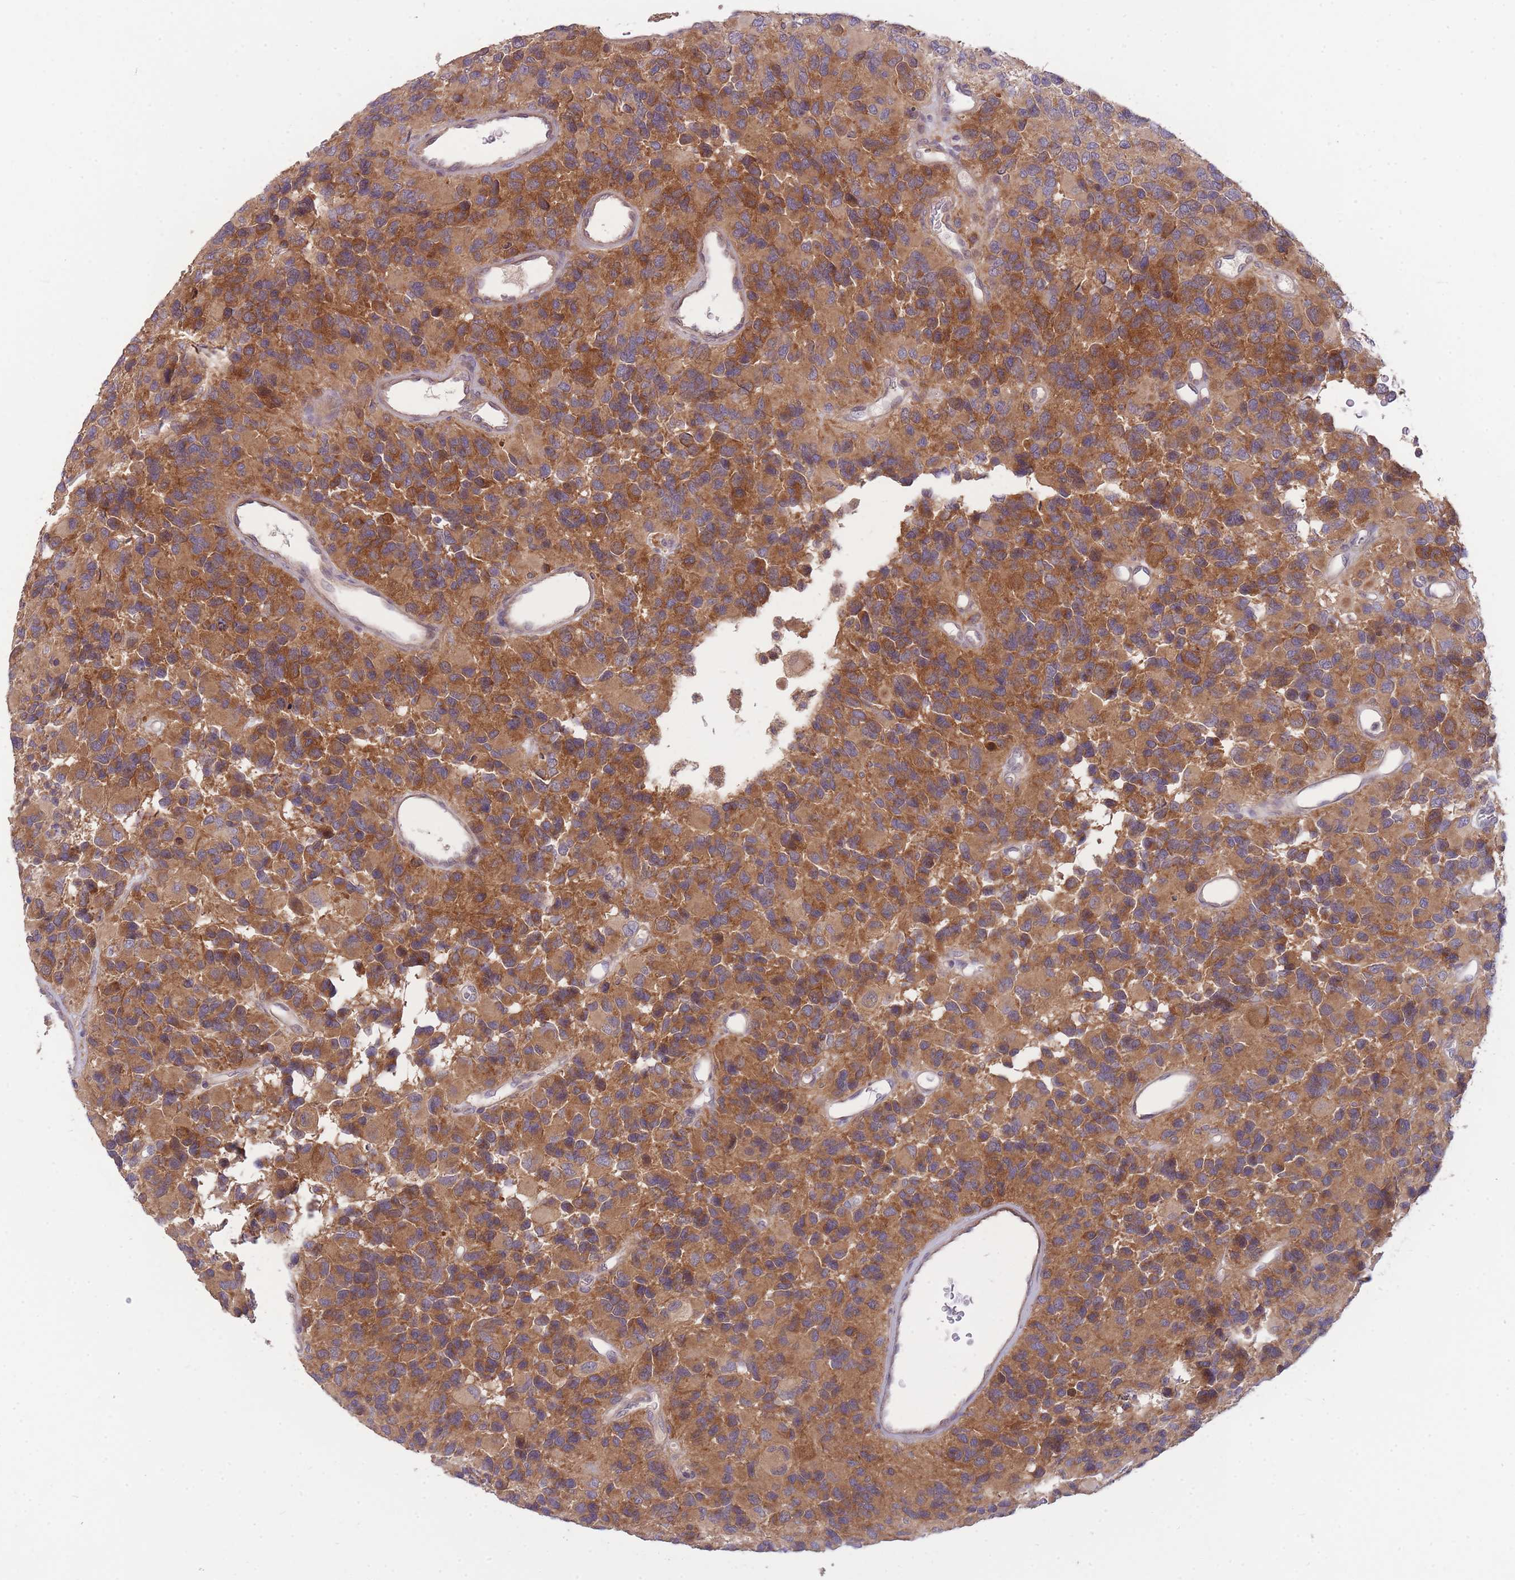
{"staining": {"intensity": "moderate", "quantity": ">75%", "location": "cytoplasmic/membranous"}, "tissue": "glioma", "cell_type": "Tumor cells", "image_type": "cancer", "snomed": [{"axis": "morphology", "description": "Glioma, malignant, High grade"}, {"axis": "topography", "description": "Brain"}], "caption": "The micrograph shows a brown stain indicating the presence of a protein in the cytoplasmic/membranous of tumor cells in glioma.", "gene": "PFDN6", "patient": {"sex": "male", "age": 77}}